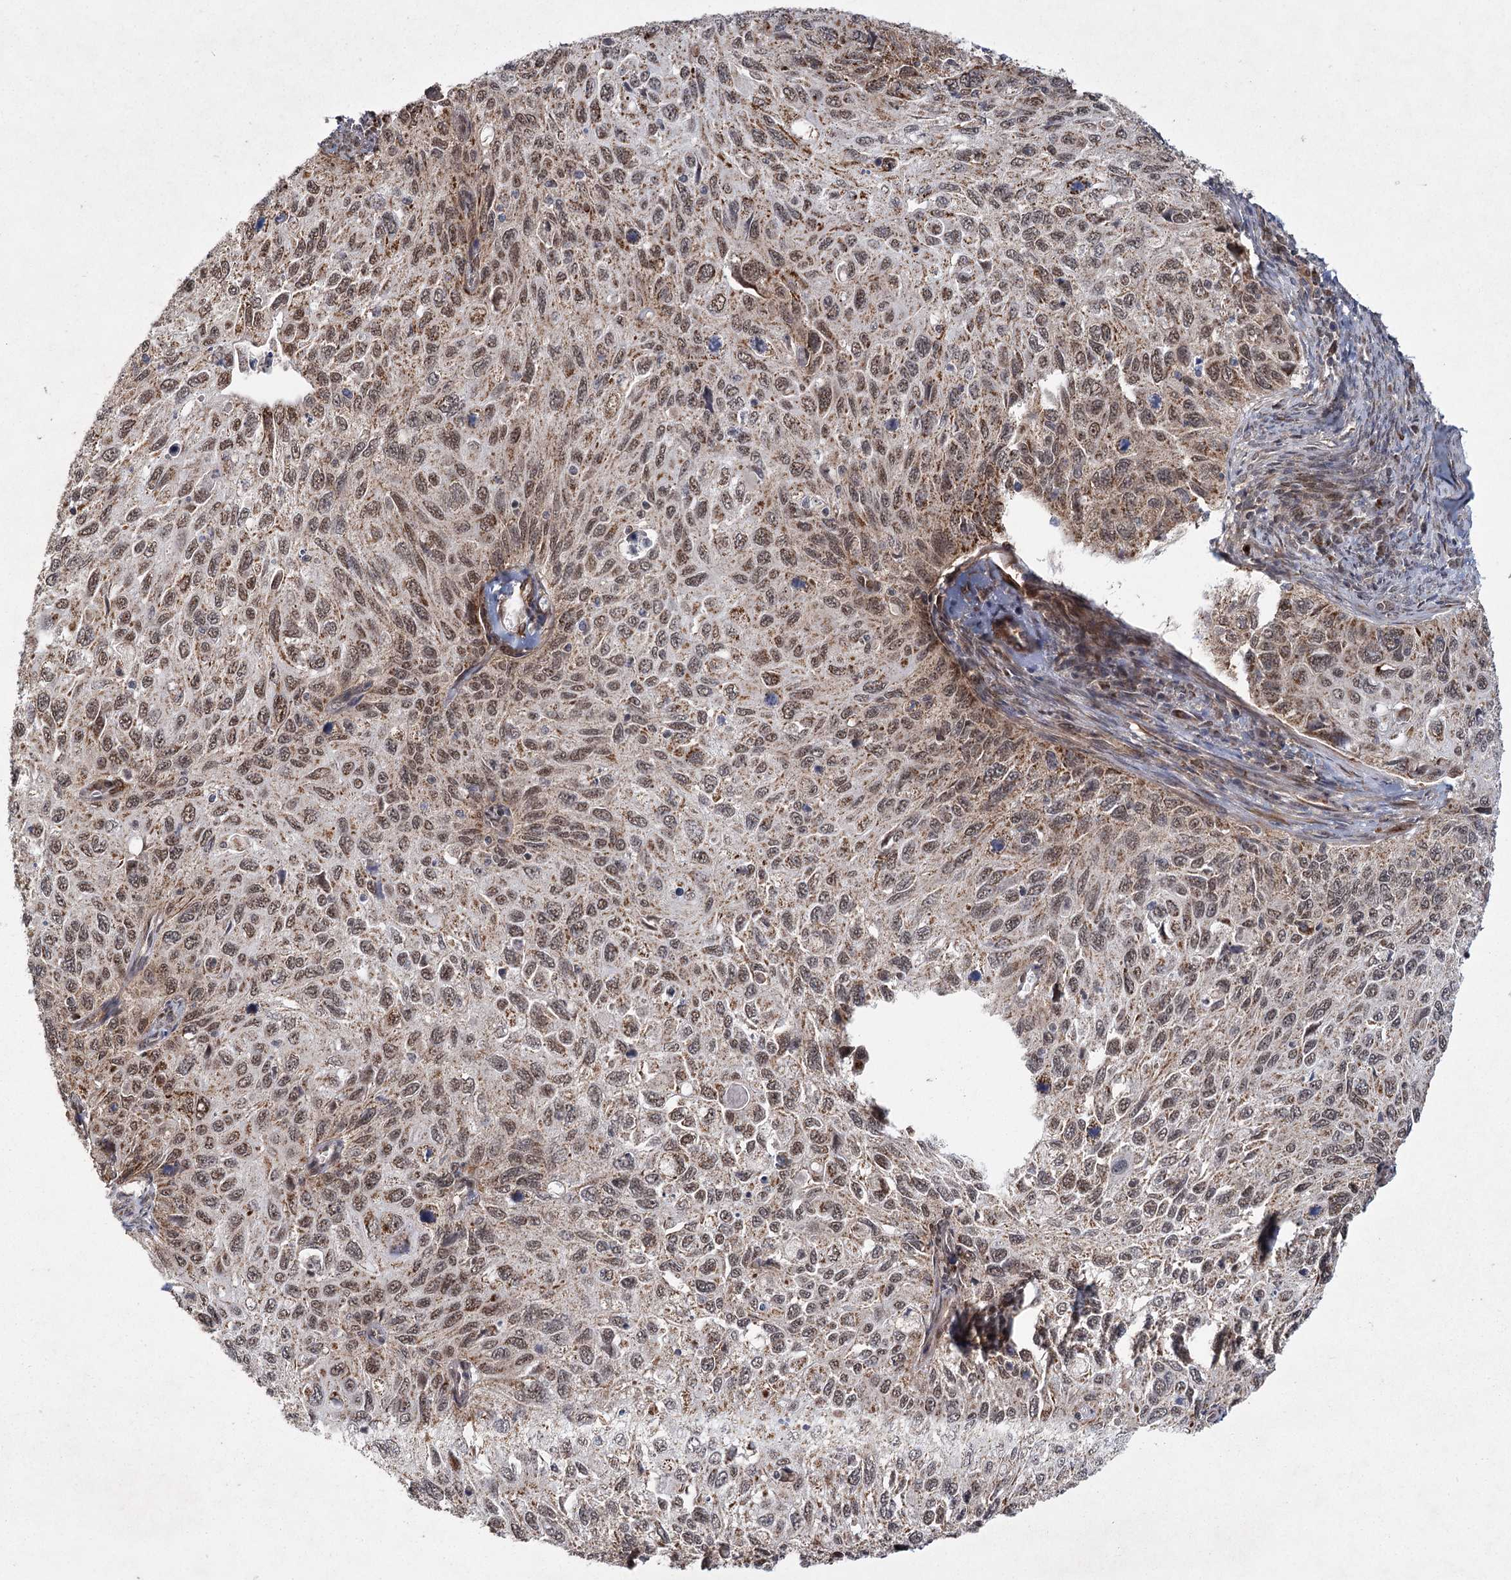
{"staining": {"intensity": "moderate", "quantity": "25%-75%", "location": "cytoplasmic/membranous,nuclear"}, "tissue": "cervical cancer", "cell_type": "Tumor cells", "image_type": "cancer", "snomed": [{"axis": "morphology", "description": "Squamous cell carcinoma, NOS"}, {"axis": "topography", "description": "Cervix"}], "caption": "Squamous cell carcinoma (cervical) tissue displays moderate cytoplasmic/membranous and nuclear staining in approximately 25%-75% of tumor cells, visualized by immunohistochemistry.", "gene": "ZCCHC24", "patient": {"sex": "female", "age": 70}}